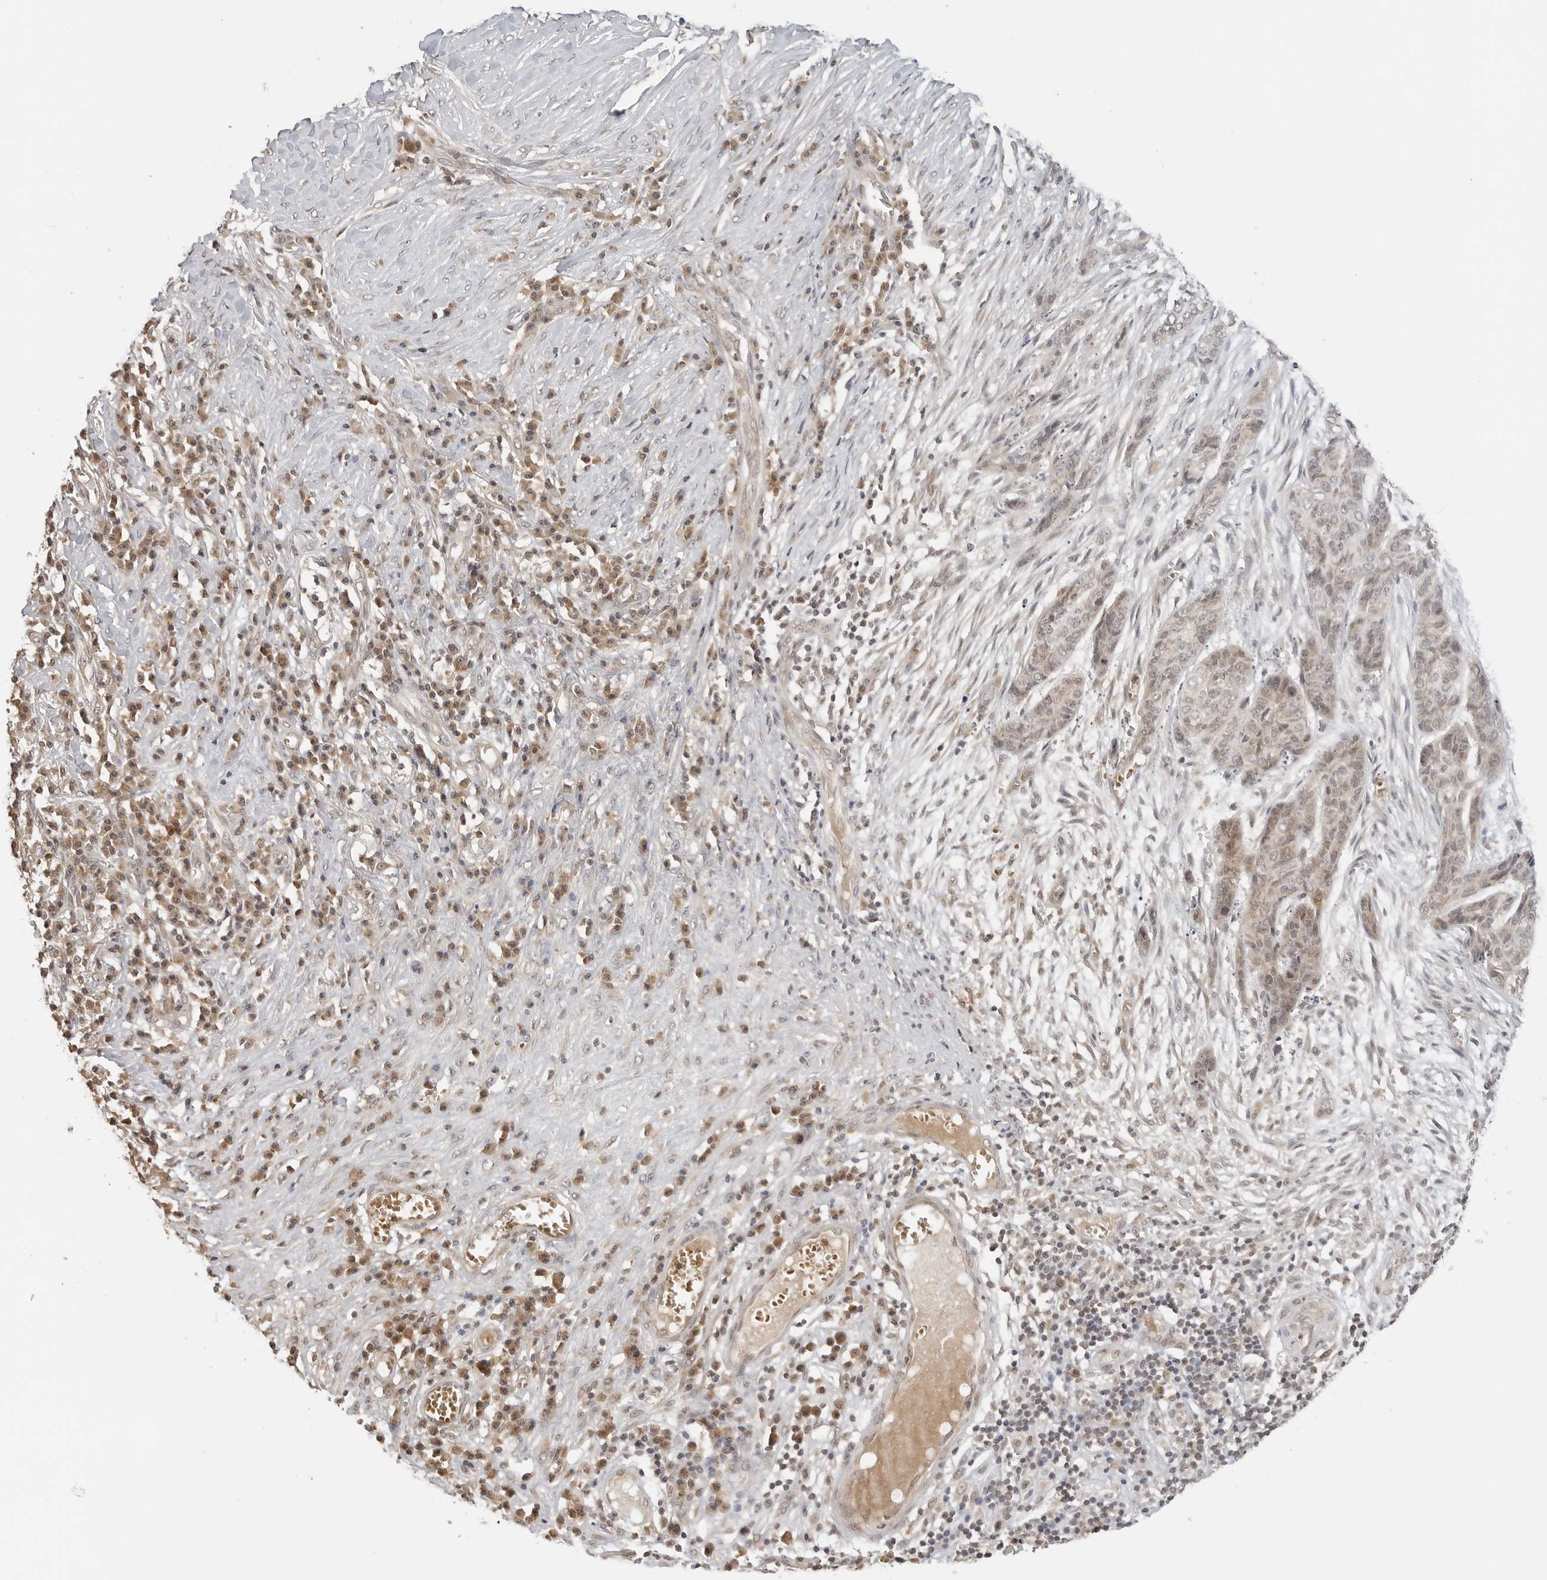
{"staining": {"intensity": "weak", "quantity": ">75%", "location": "cytoplasmic/membranous,nuclear"}, "tissue": "skin cancer", "cell_type": "Tumor cells", "image_type": "cancer", "snomed": [{"axis": "morphology", "description": "Basal cell carcinoma"}, {"axis": "topography", "description": "Skin"}], "caption": "Protein staining shows weak cytoplasmic/membranous and nuclear expression in approximately >75% of tumor cells in skin cancer (basal cell carcinoma).", "gene": "GPR34", "patient": {"sex": "female", "age": 64}}